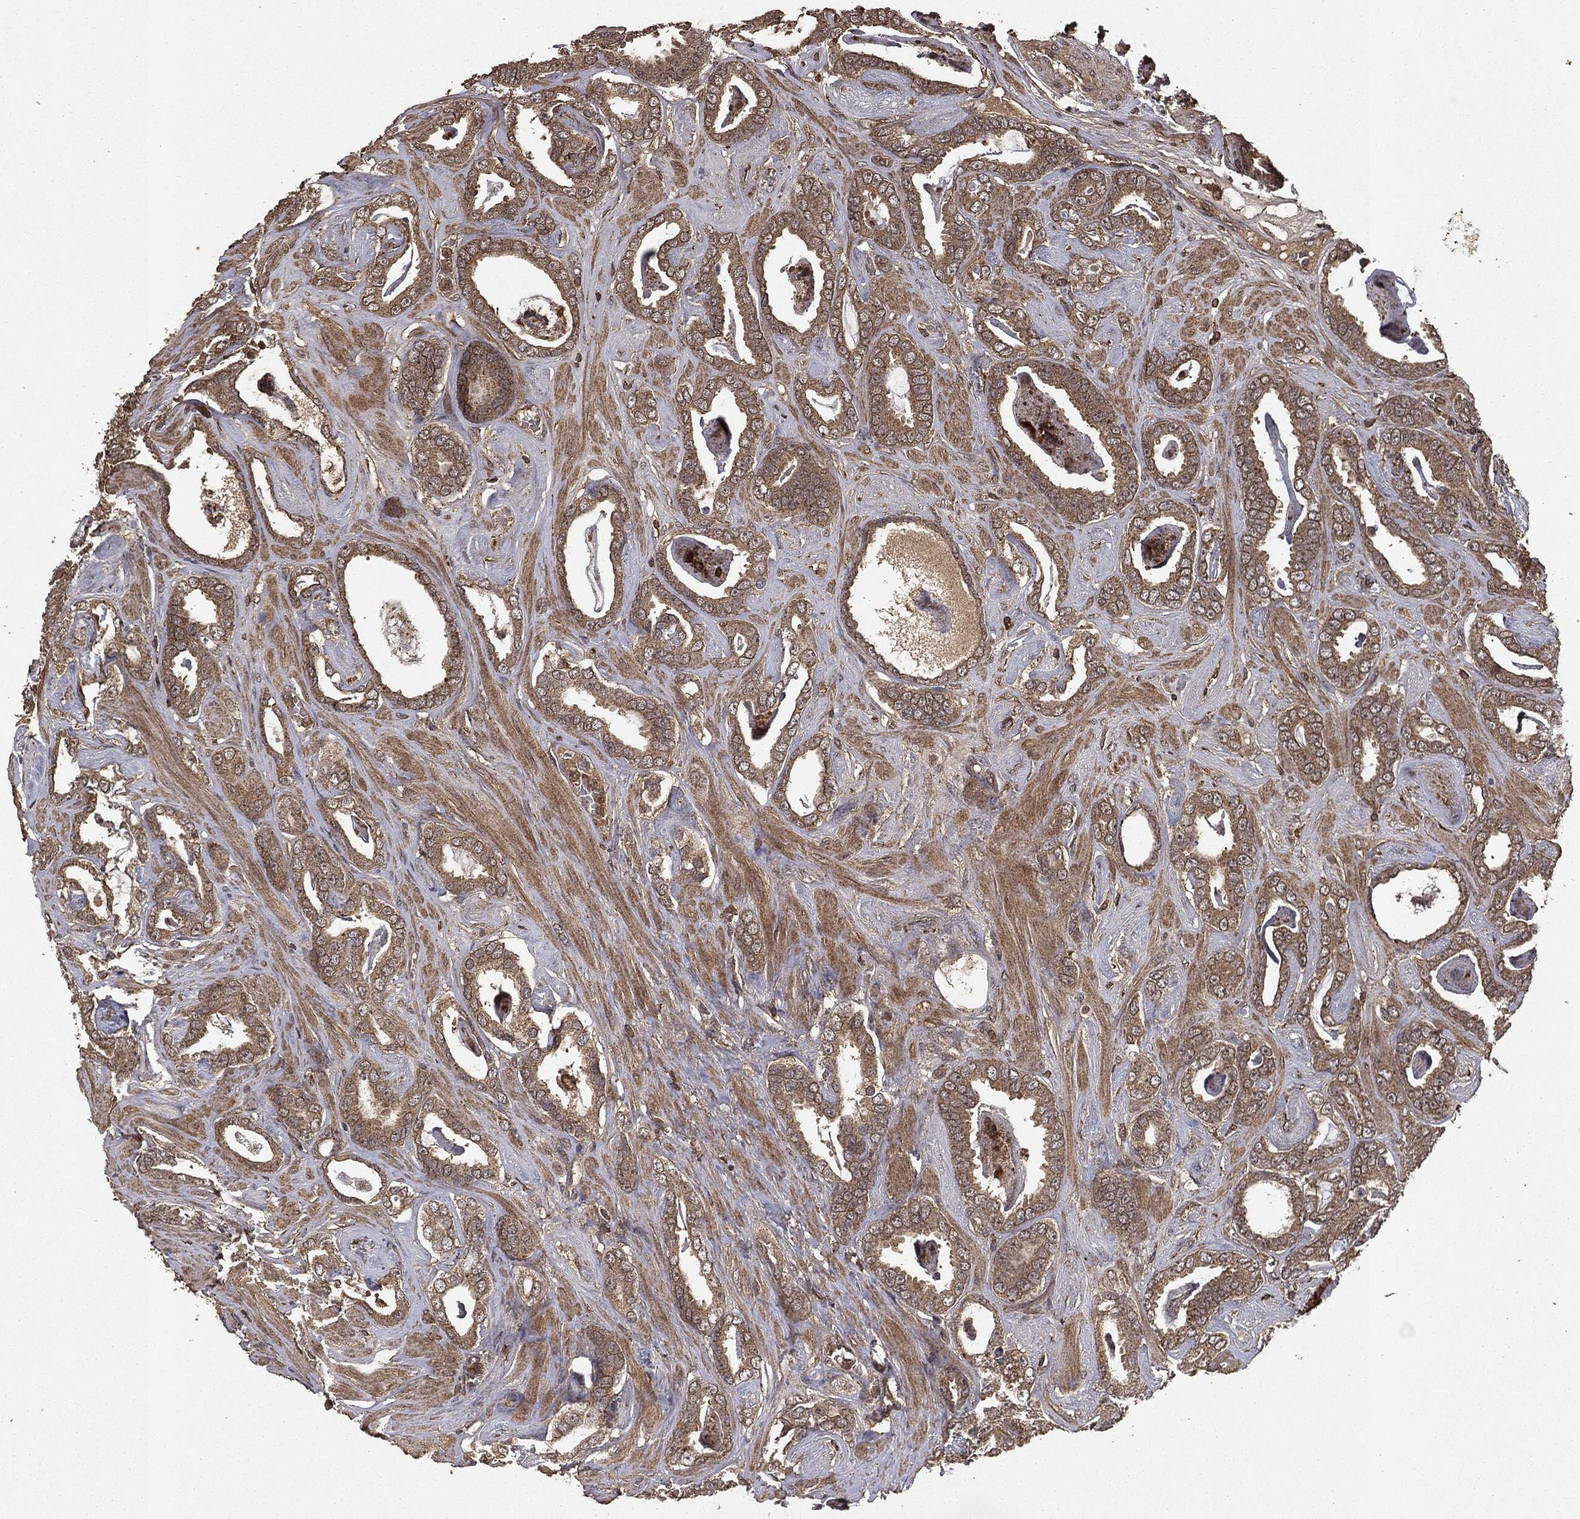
{"staining": {"intensity": "moderate", "quantity": ">75%", "location": "cytoplasmic/membranous"}, "tissue": "prostate cancer", "cell_type": "Tumor cells", "image_type": "cancer", "snomed": [{"axis": "morphology", "description": "Adenocarcinoma, High grade"}, {"axis": "topography", "description": "Prostate"}], "caption": "Prostate adenocarcinoma (high-grade) tissue shows moderate cytoplasmic/membranous expression in about >75% of tumor cells, visualized by immunohistochemistry. The staining was performed using DAB (3,3'-diaminobenzidine) to visualize the protein expression in brown, while the nuclei were stained in blue with hematoxylin (Magnification: 20x).", "gene": "NME1", "patient": {"sex": "male", "age": 63}}